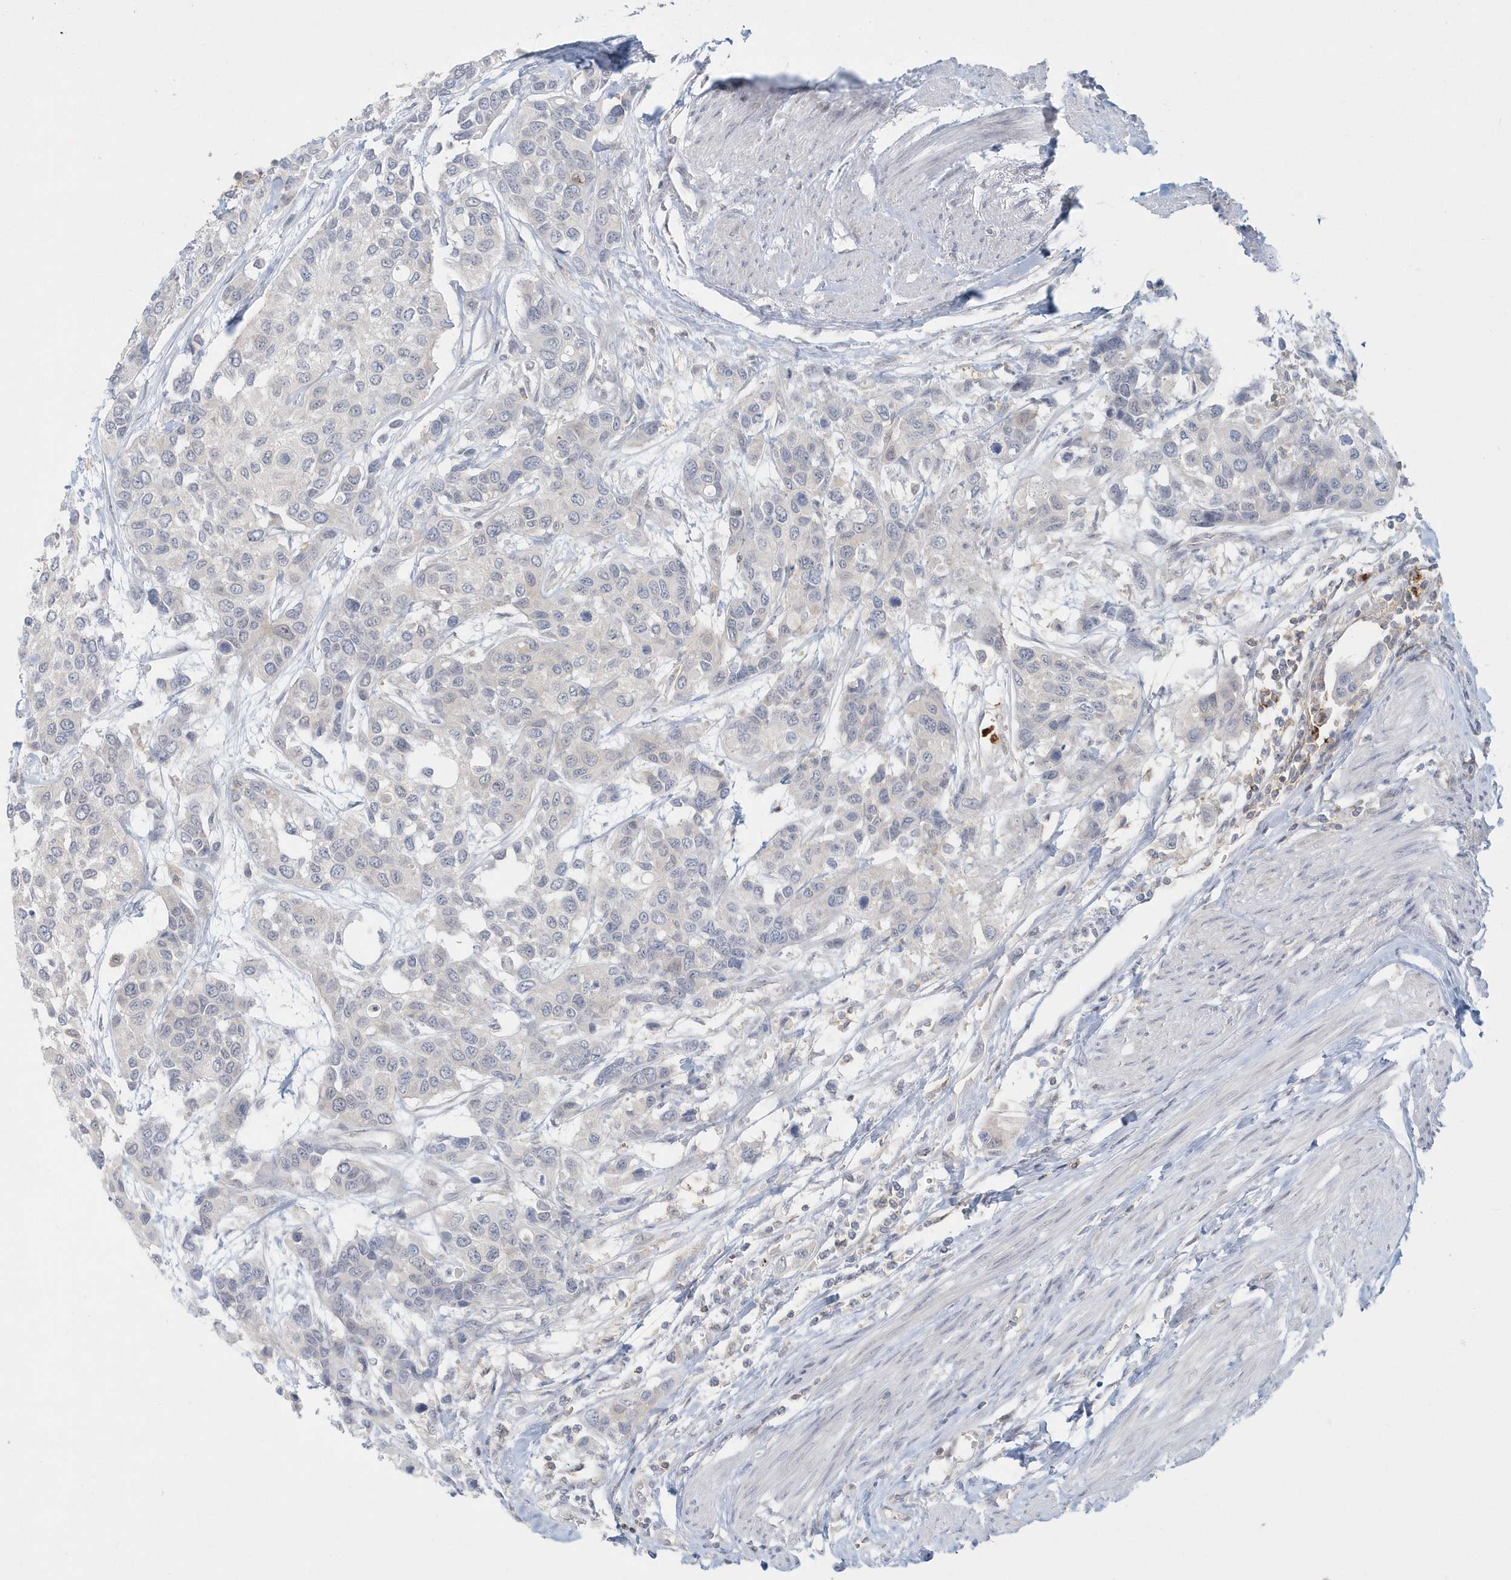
{"staining": {"intensity": "negative", "quantity": "none", "location": "none"}, "tissue": "urothelial cancer", "cell_type": "Tumor cells", "image_type": "cancer", "snomed": [{"axis": "morphology", "description": "Normal tissue, NOS"}, {"axis": "morphology", "description": "Urothelial carcinoma, High grade"}, {"axis": "topography", "description": "Vascular tissue"}, {"axis": "topography", "description": "Urinary bladder"}], "caption": "There is no significant expression in tumor cells of urothelial carcinoma (high-grade). Nuclei are stained in blue.", "gene": "RNF7", "patient": {"sex": "female", "age": 56}}